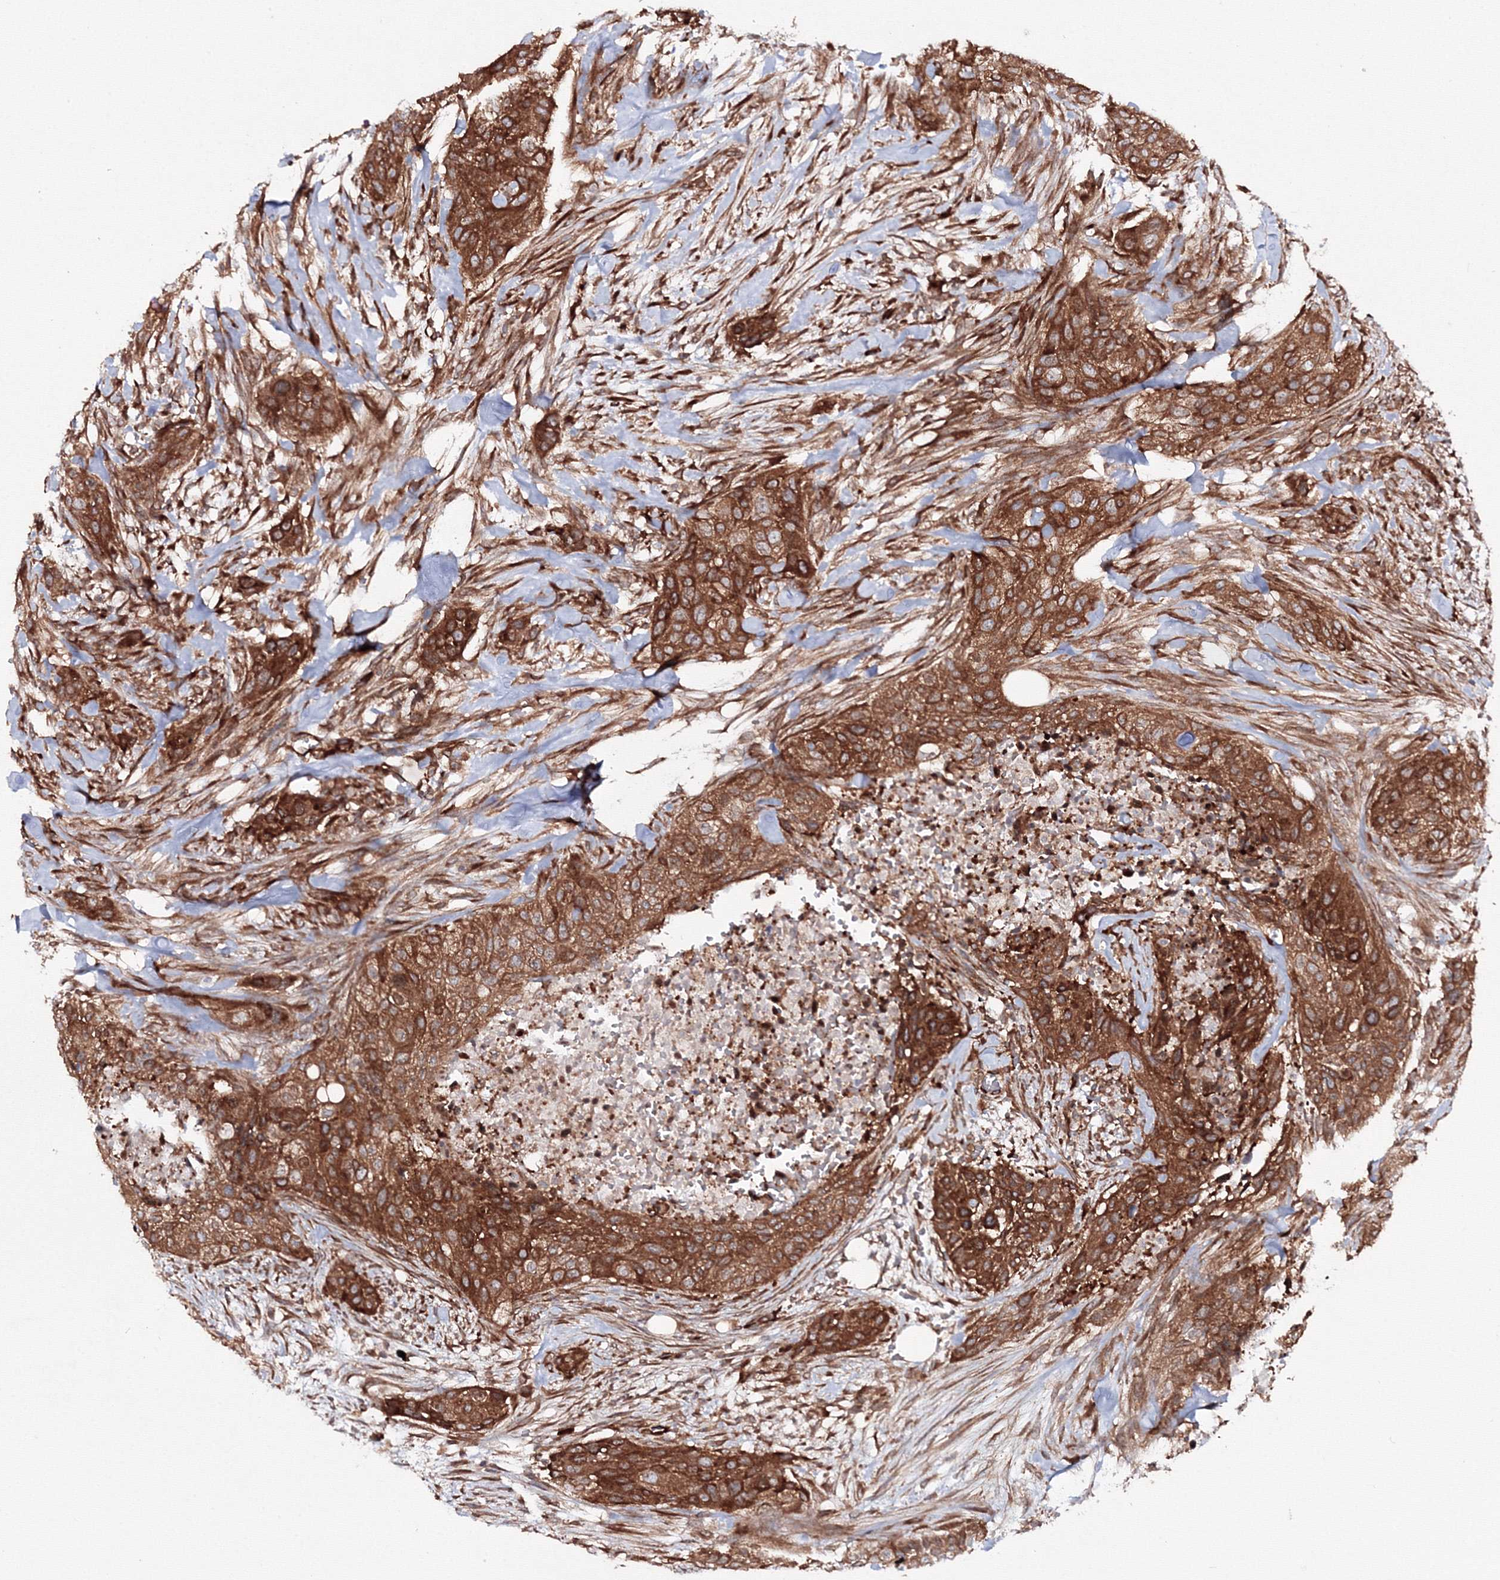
{"staining": {"intensity": "strong", "quantity": ">75%", "location": "cytoplasmic/membranous"}, "tissue": "urothelial cancer", "cell_type": "Tumor cells", "image_type": "cancer", "snomed": [{"axis": "morphology", "description": "Urothelial carcinoma, High grade"}, {"axis": "topography", "description": "Urinary bladder"}], "caption": "Immunohistochemistry (IHC) photomicrograph of neoplastic tissue: human urothelial cancer stained using immunohistochemistry (IHC) shows high levels of strong protein expression localized specifically in the cytoplasmic/membranous of tumor cells, appearing as a cytoplasmic/membranous brown color.", "gene": "HARS1", "patient": {"sex": "male", "age": 35}}